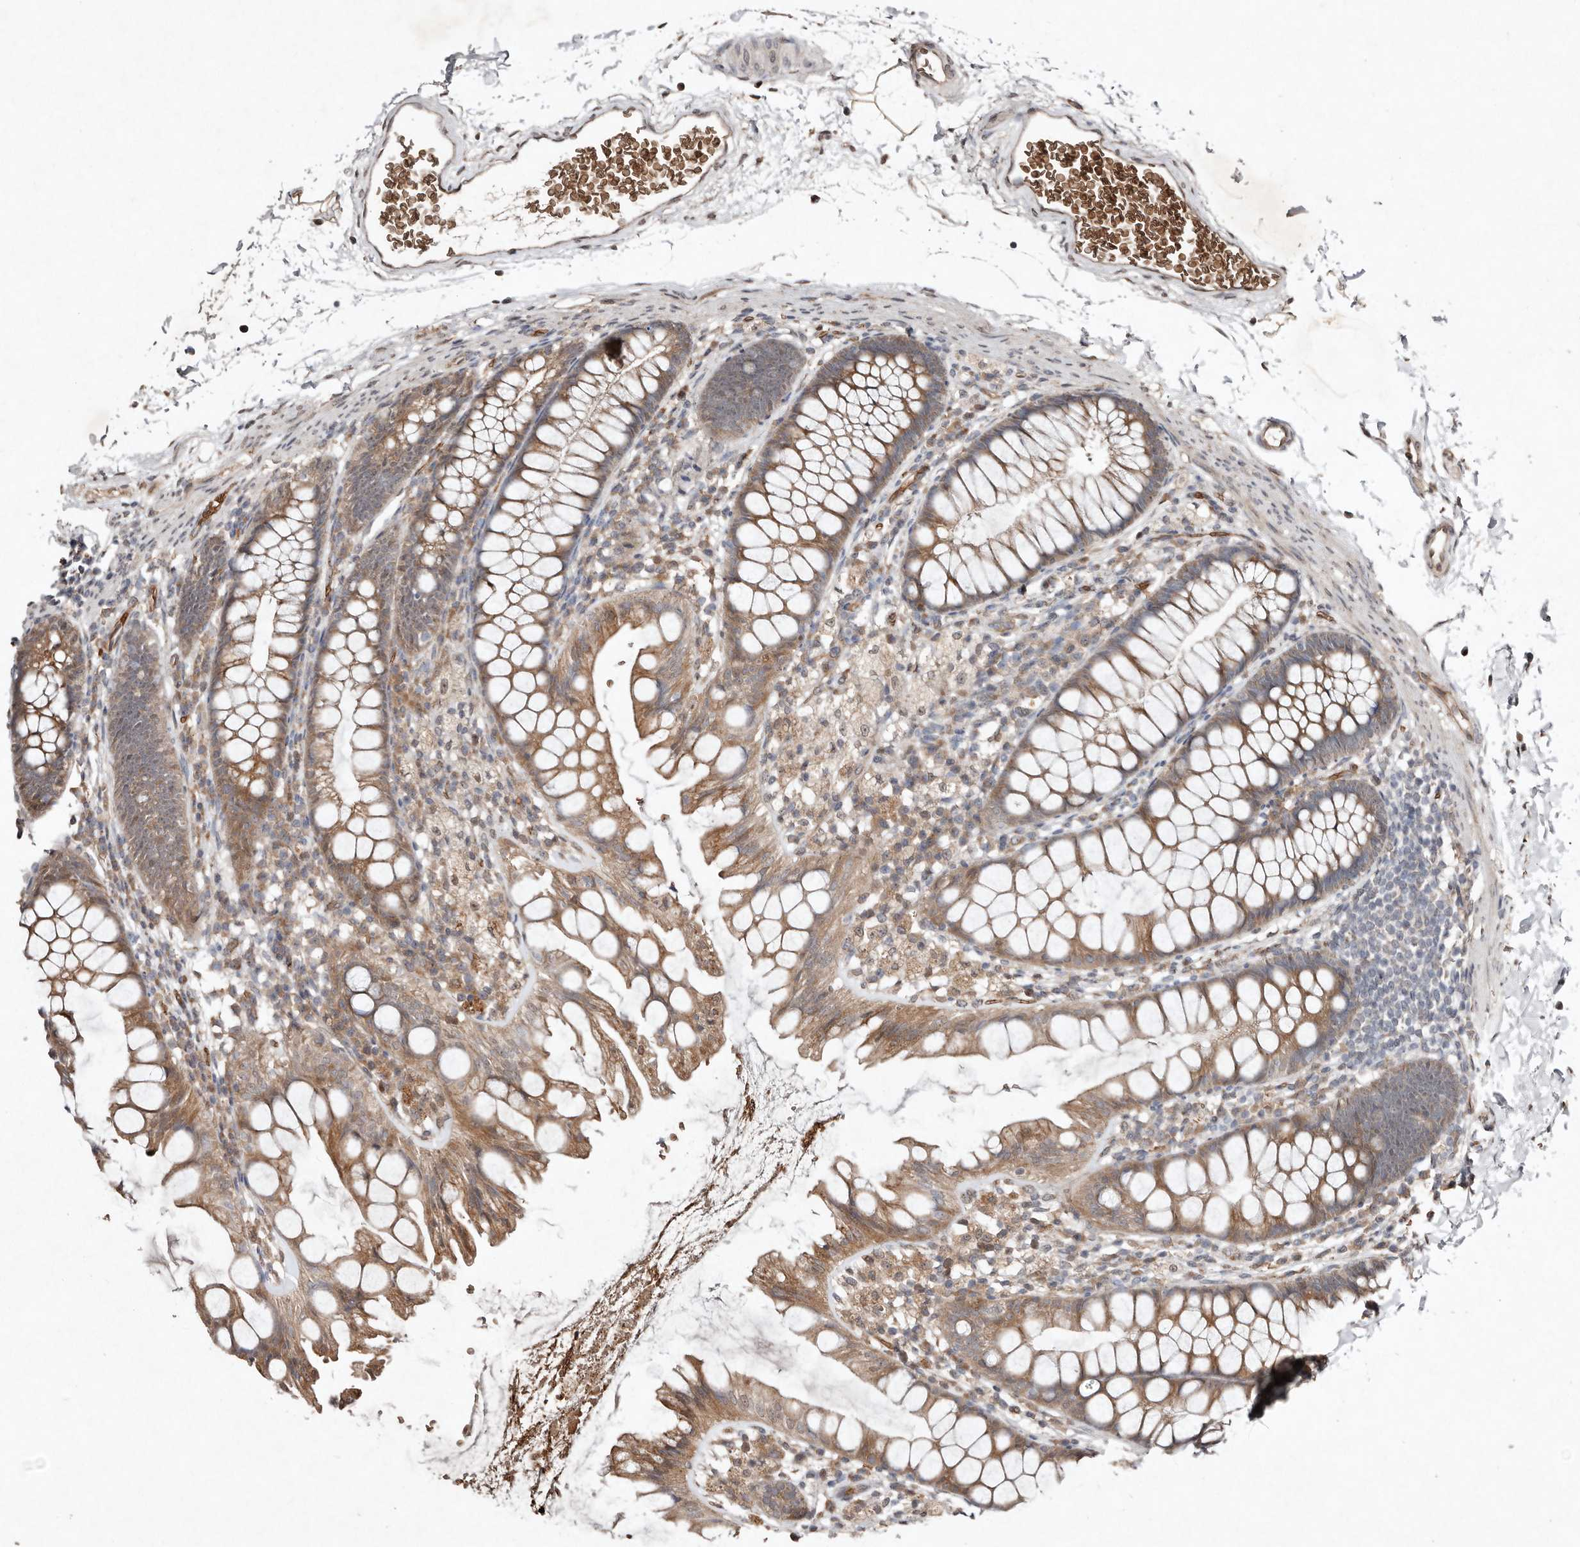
{"staining": {"intensity": "moderate", "quantity": "25%-75%", "location": "cytoplasmic/membranous"}, "tissue": "colon", "cell_type": "Endothelial cells", "image_type": "normal", "snomed": [{"axis": "morphology", "description": "Normal tissue, NOS"}, {"axis": "topography", "description": "Colon"}], "caption": "Protein expression analysis of benign human colon reveals moderate cytoplasmic/membranous staining in about 25%-75% of endothelial cells. The protein of interest is stained brown, and the nuclei are stained in blue (DAB (3,3'-diaminobenzidine) IHC with brightfield microscopy, high magnification).", "gene": "DIP2C", "patient": {"sex": "female", "age": 62}}